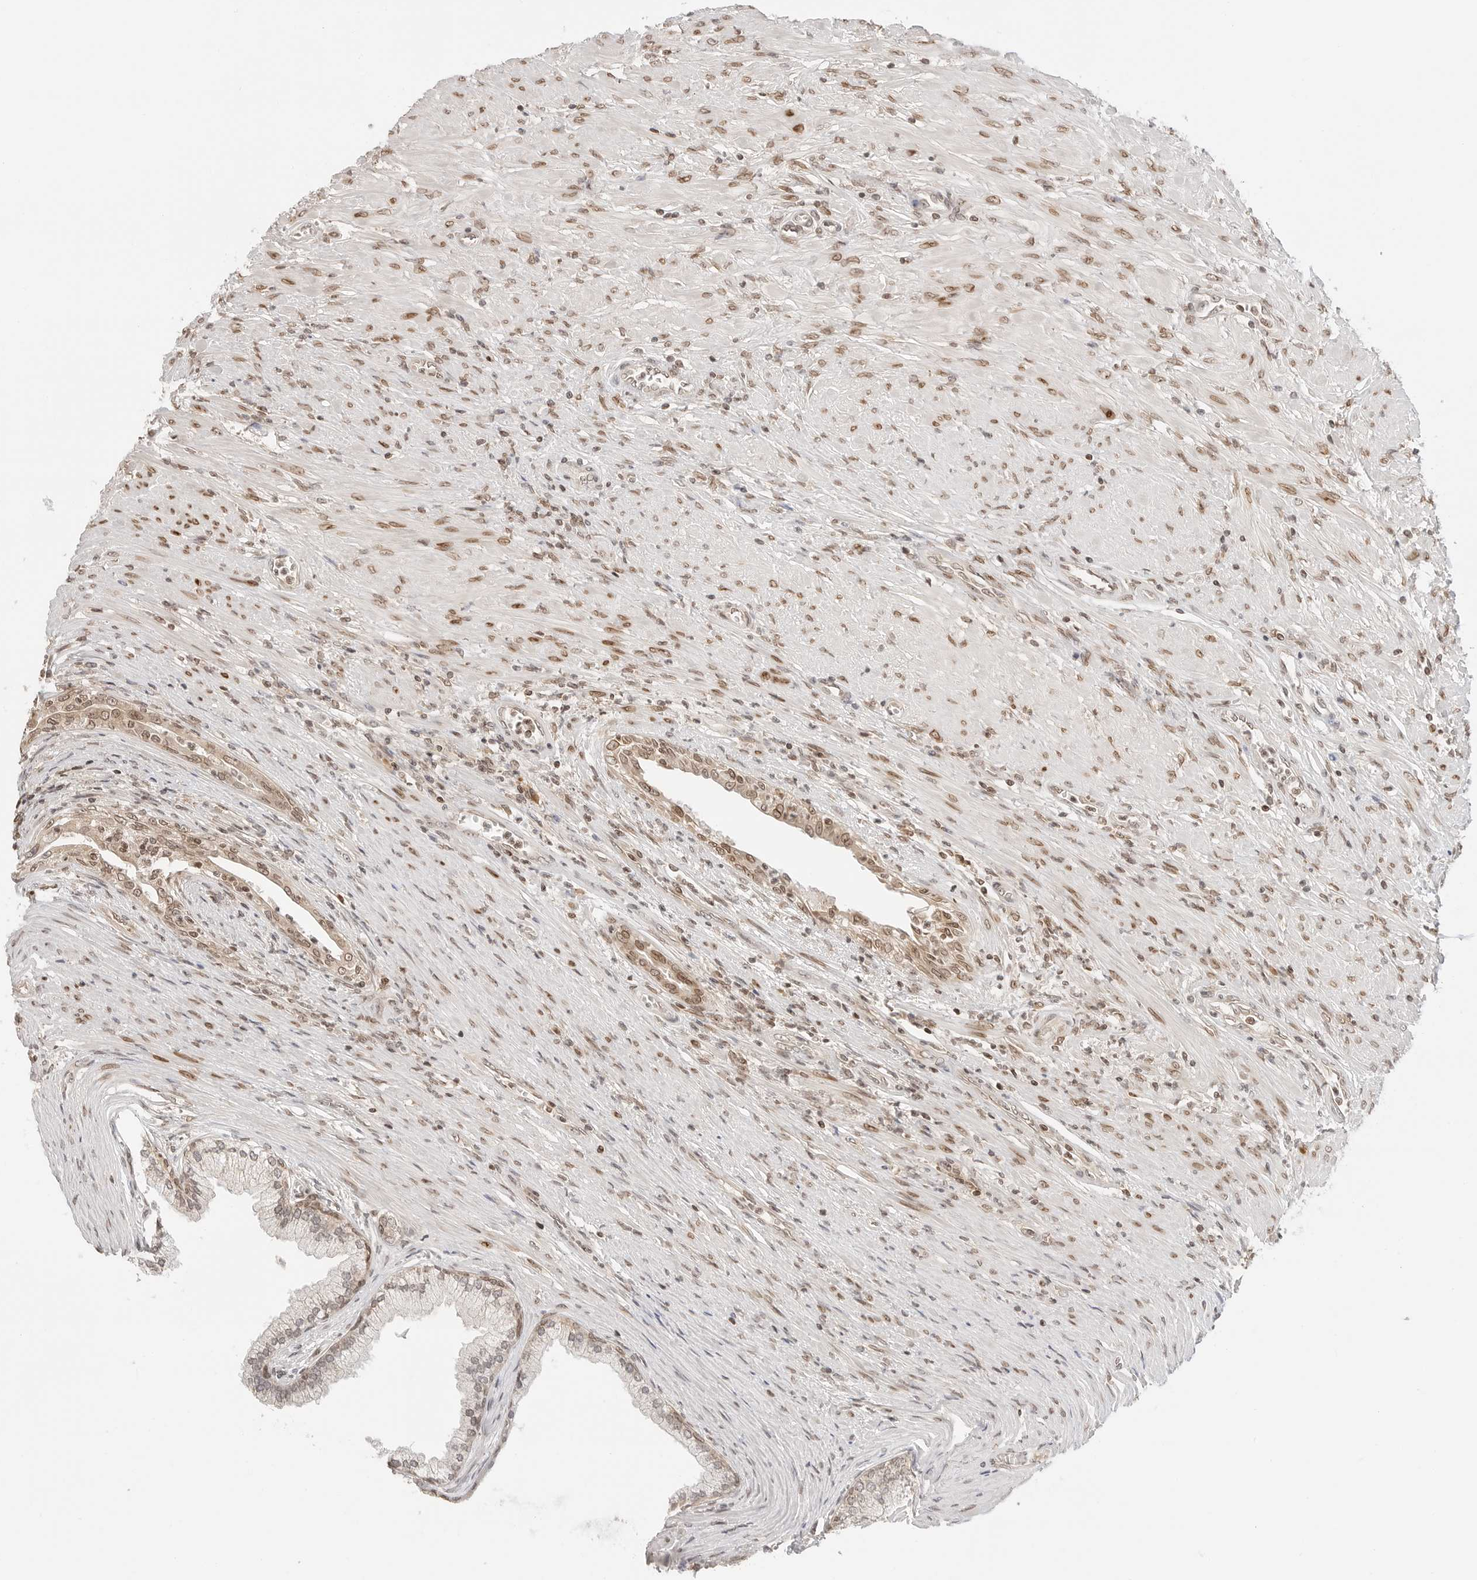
{"staining": {"intensity": "weak", "quantity": ">75%", "location": "cytoplasmic/membranous,nuclear"}, "tissue": "prostate cancer", "cell_type": "Tumor cells", "image_type": "cancer", "snomed": [{"axis": "morphology", "description": "Normal tissue, NOS"}, {"axis": "morphology", "description": "Adenocarcinoma, Low grade"}, {"axis": "topography", "description": "Prostate"}, {"axis": "topography", "description": "Peripheral nerve tissue"}], "caption": "Immunohistochemistry (IHC) of human prostate cancer (adenocarcinoma (low-grade)) exhibits low levels of weak cytoplasmic/membranous and nuclear expression in about >75% of tumor cells. The protein is shown in brown color, while the nuclei are stained blue.", "gene": "POLH", "patient": {"sex": "male", "age": 71}}